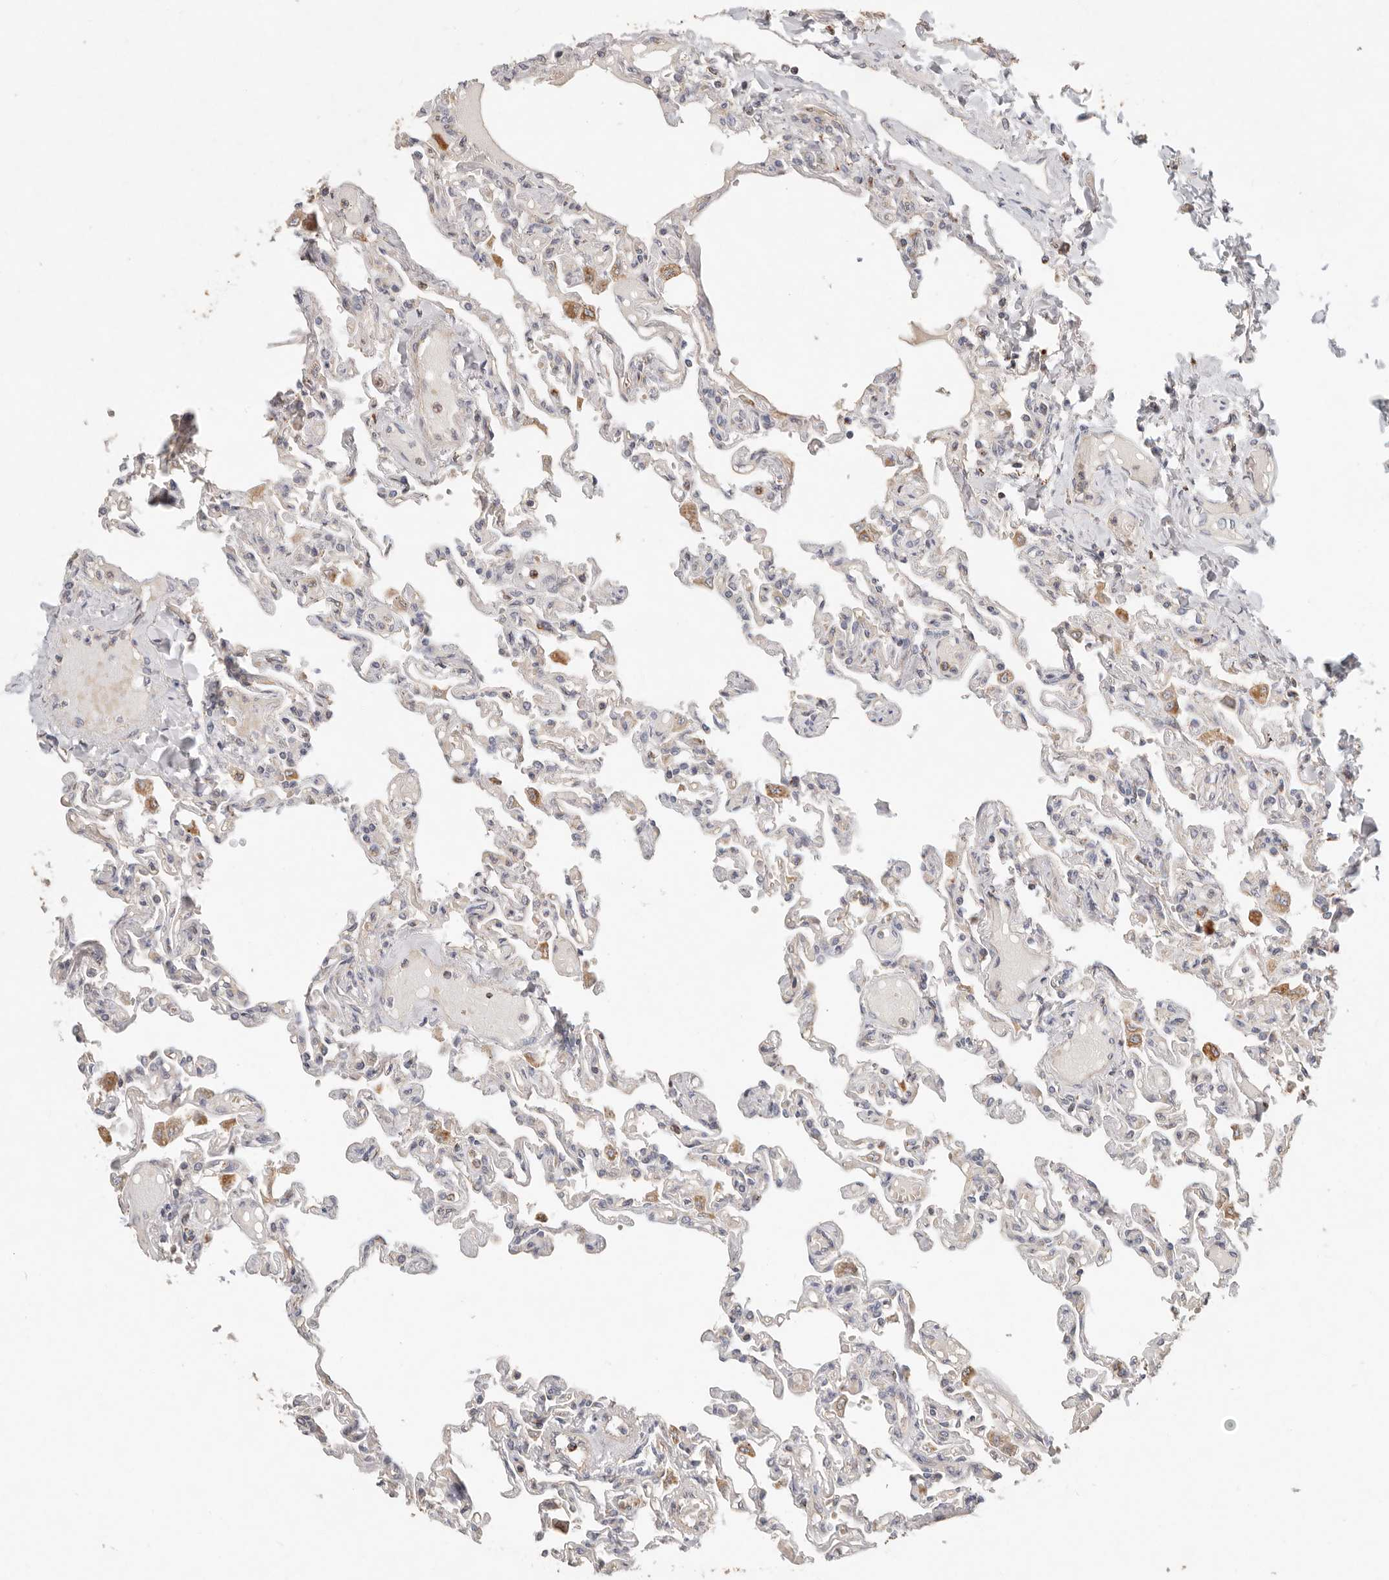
{"staining": {"intensity": "weak", "quantity": "25%-75%", "location": "cytoplasmic/membranous"}, "tissue": "lung", "cell_type": "Alveolar cells", "image_type": "normal", "snomed": [{"axis": "morphology", "description": "Normal tissue, NOS"}, {"axis": "topography", "description": "Lung"}], "caption": "Protein expression analysis of benign lung reveals weak cytoplasmic/membranous expression in about 25%-75% of alveolar cells. (brown staining indicates protein expression, while blue staining denotes nuclei).", "gene": "ARHGEF10L", "patient": {"sex": "male", "age": 21}}